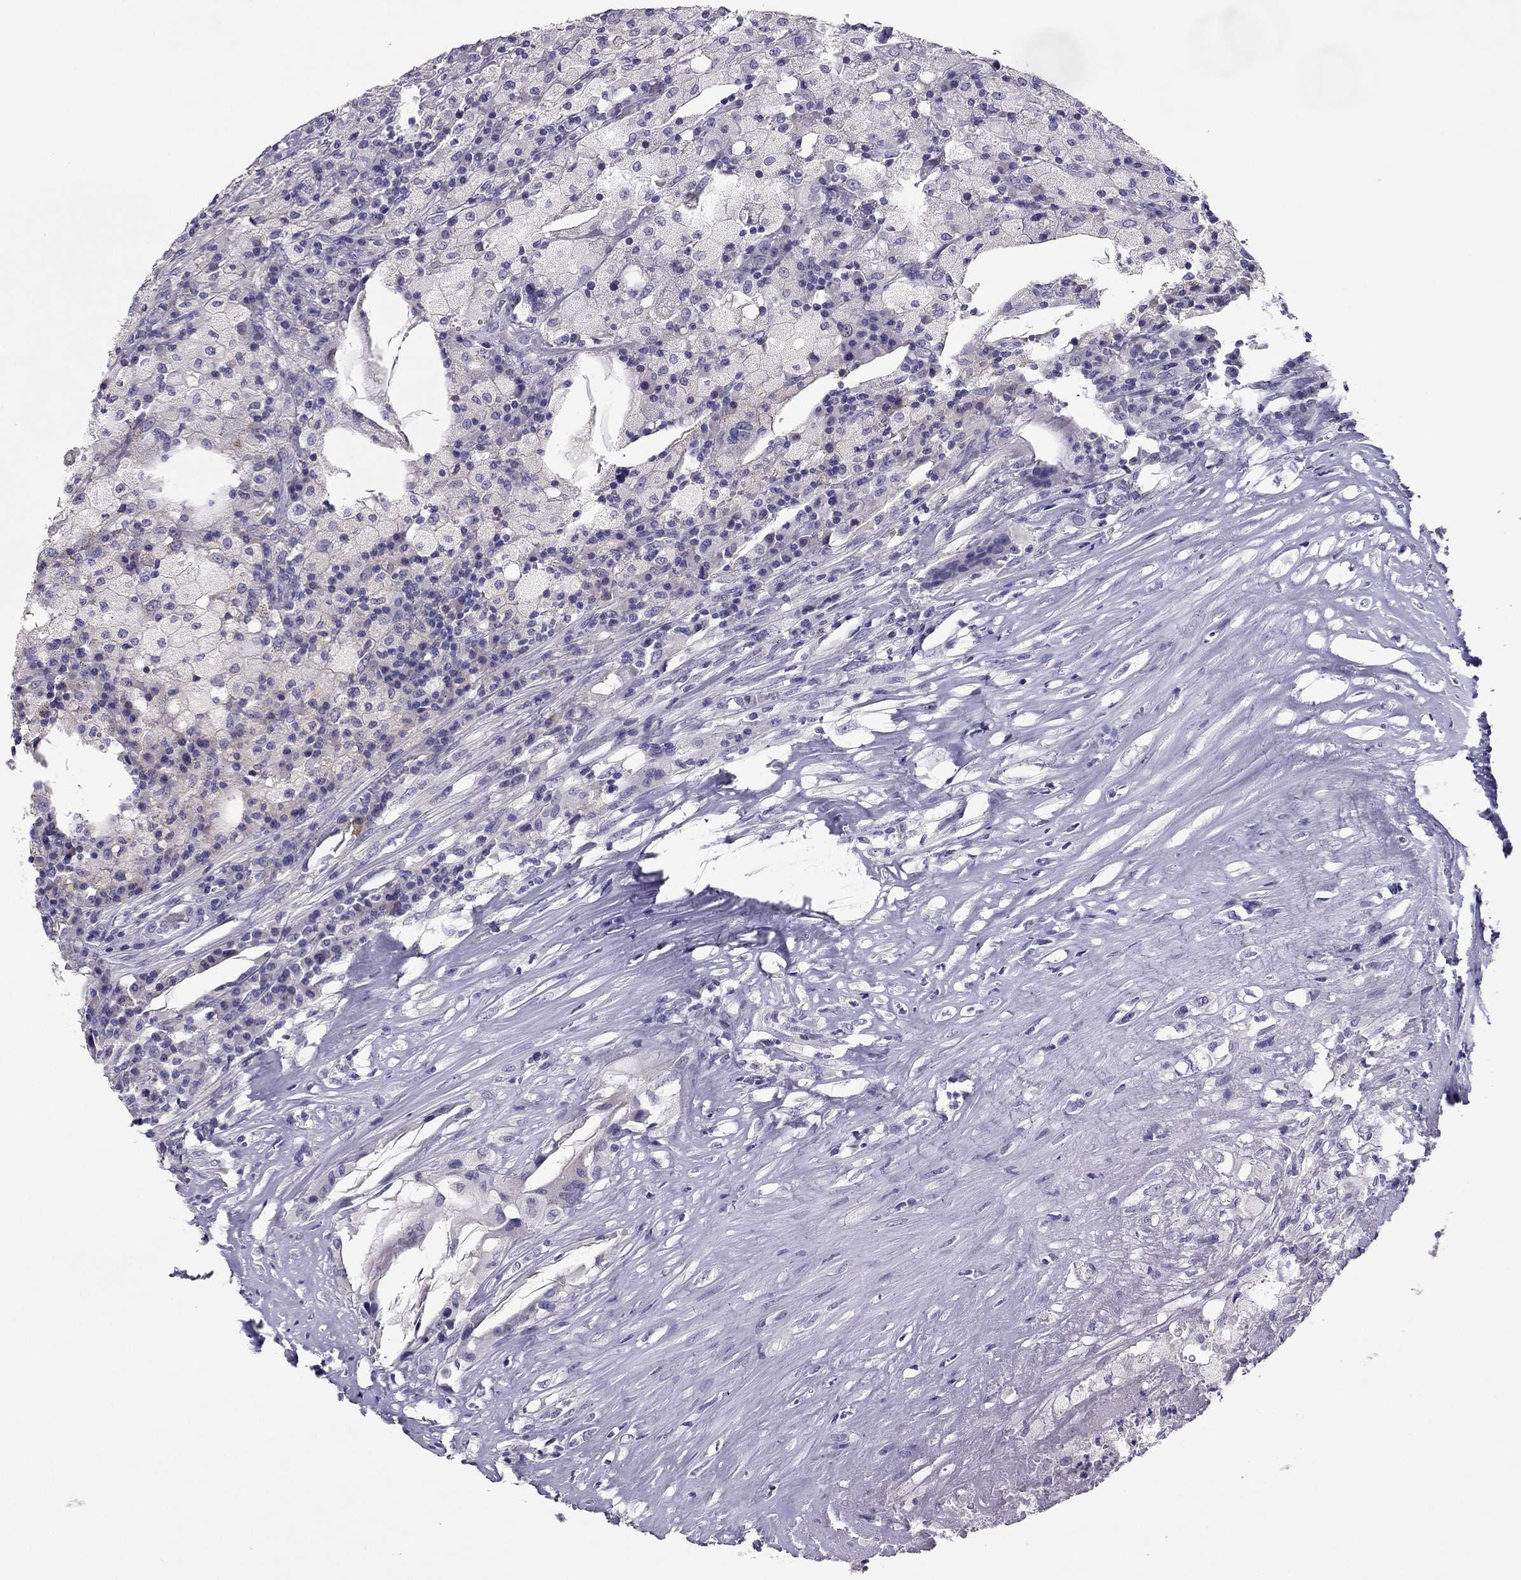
{"staining": {"intensity": "negative", "quantity": "none", "location": "none"}, "tissue": "testis cancer", "cell_type": "Tumor cells", "image_type": "cancer", "snomed": [{"axis": "morphology", "description": "Necrosis, NOS"}, {"axis": "morphology", "description": "Carcinoma, Embryonal, NOS"}, {"axis": "topography", "description": "Testis"}], "caption": "This is a image of immunohistochemistry staining of testis embryonal carcinoma, which shows no expression in tumor cells.", "gene": "RHO", "patient": {"sex": "male", "age": 19}}